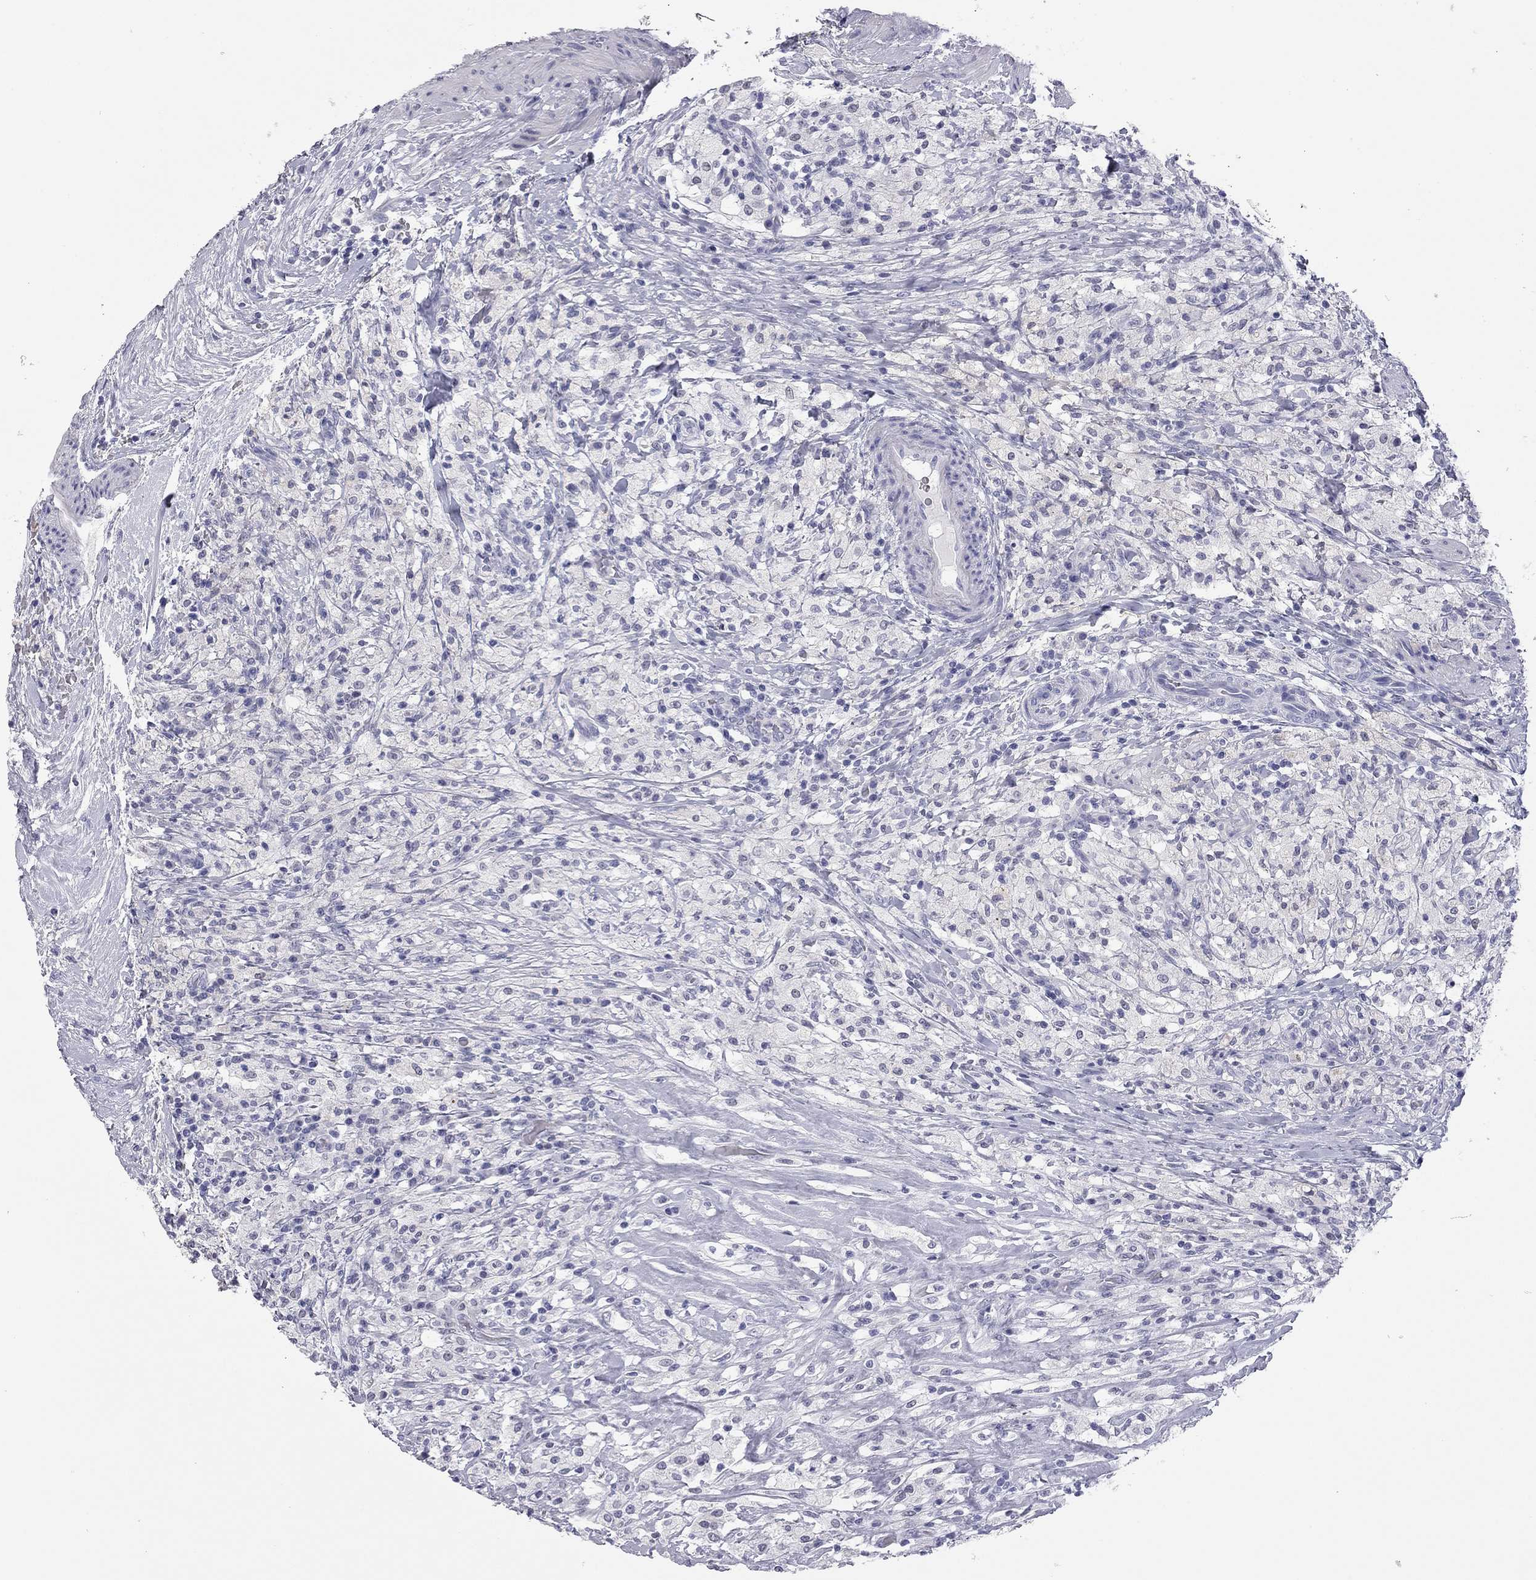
{"staining": {"intensity": "negative", "quantity": "none", "location": "none"}, "tissue": "testis cancer", "cell_type": "Tumor cells", "image_type": "cancer", "snomed": [{"axis": "morphology", "description": "Necrosis, NOS"}, {"axis": "morphology", "description": "Carcinoma, Embryonal, NOS"}, {"axis": "topography", "description": "Testis"}], "caption": "Testis cancer stained for a protein using immunohistochemistry (IHC) demonstrates no staining tumor cells.", "gene": "AK8", "patient": {"sex": "male", "age": 19}}